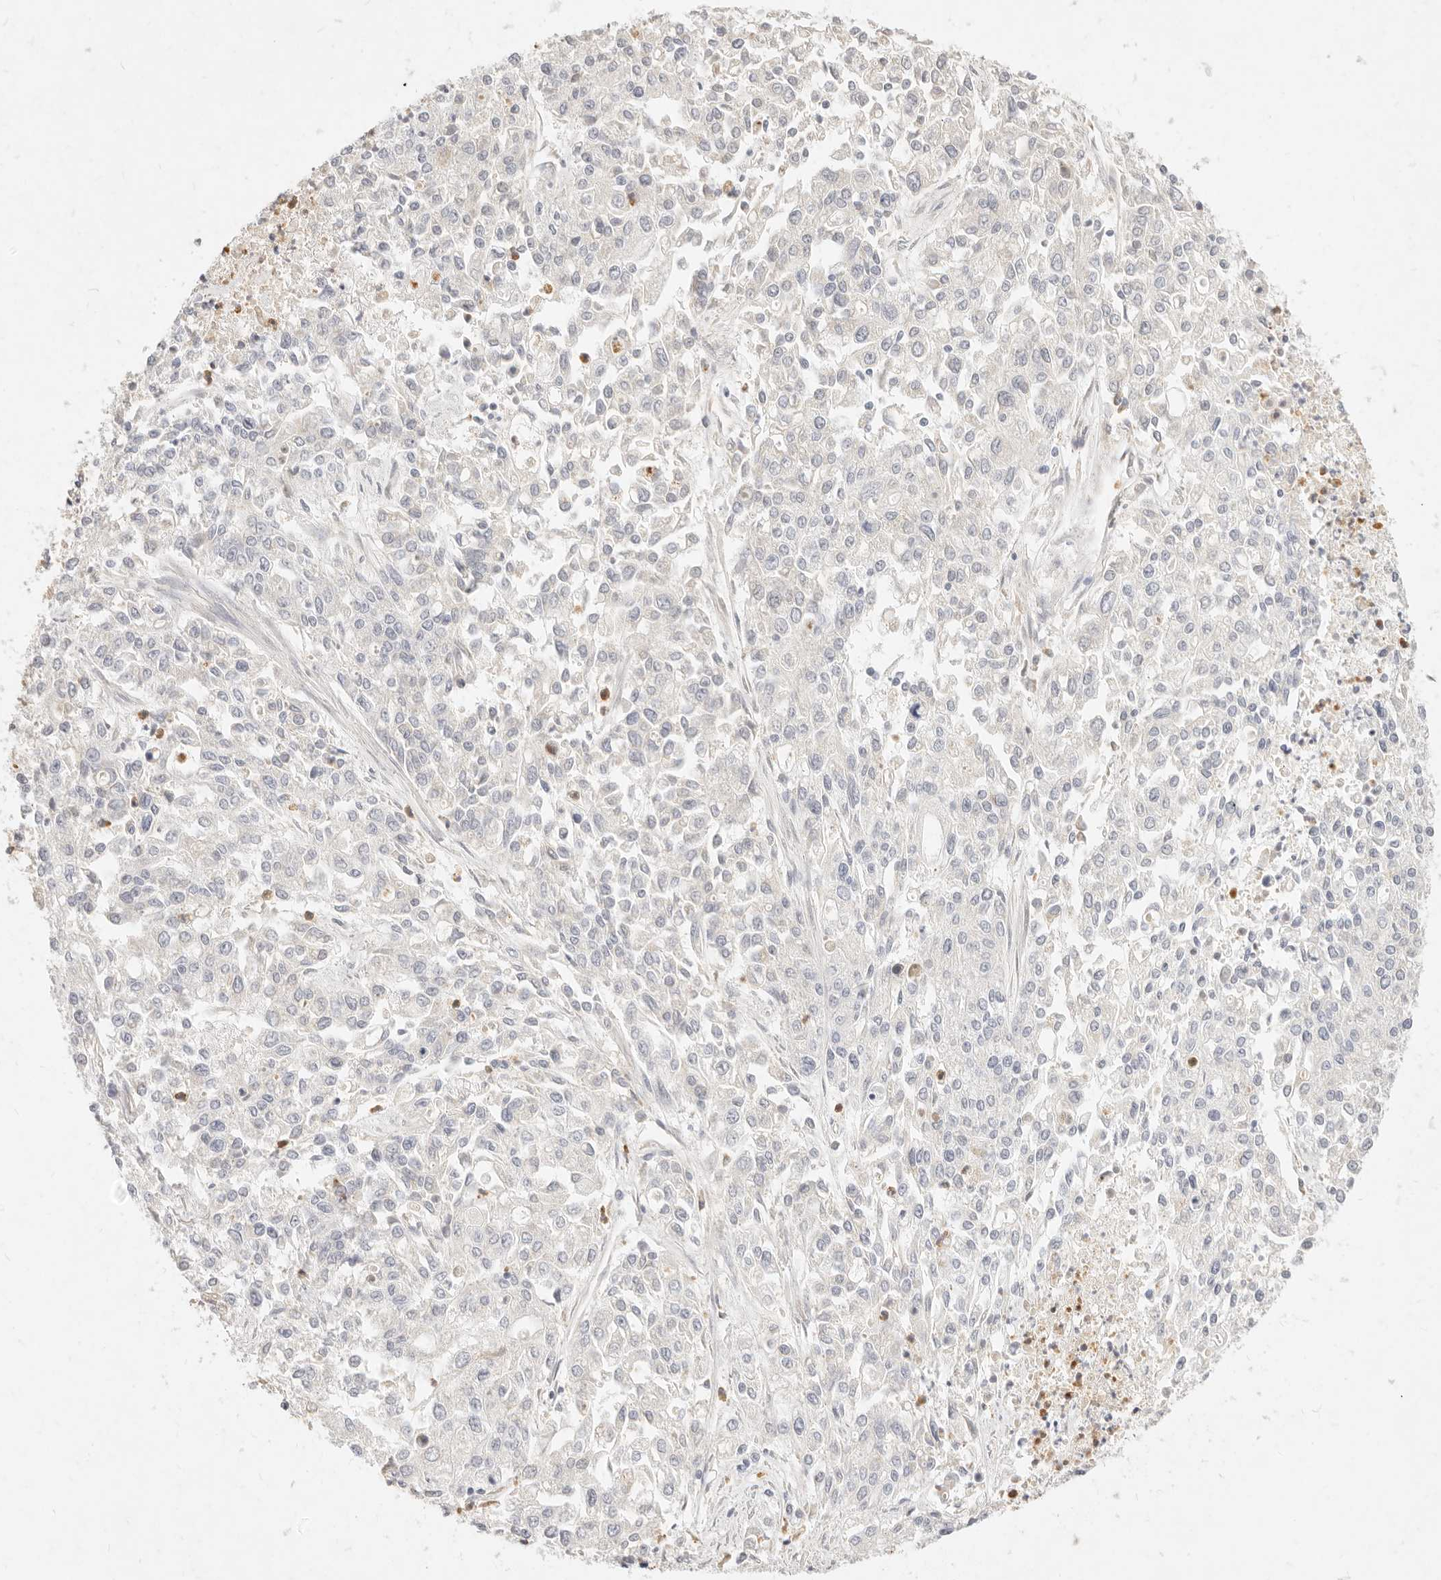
{"staining": {"intensity": "negative", "quantity": "none", "location": "none"}, "tissue": "endometrial cancer", "cell_type": "Tumor cells", "image_type": "cancer", "snomed": [{"axis": "morphology", "description": "Adenocarcinoma, NOS"}, {"axis": "topography", "description": "Endometrium"}], "caption": "This is a image of IHC staining of endometrial cancer (adenocarcinoma), which shows no staining in tumor cells. The staining was performed using DAB (3,3'-diaminobenzidine) to visualize the protein expression in brown, while the nuclei were stained in blue with hematoxylin (Magnification: 20x).", "gene": "ASCL3", "patient": {"sex": "female", "age": 49}}